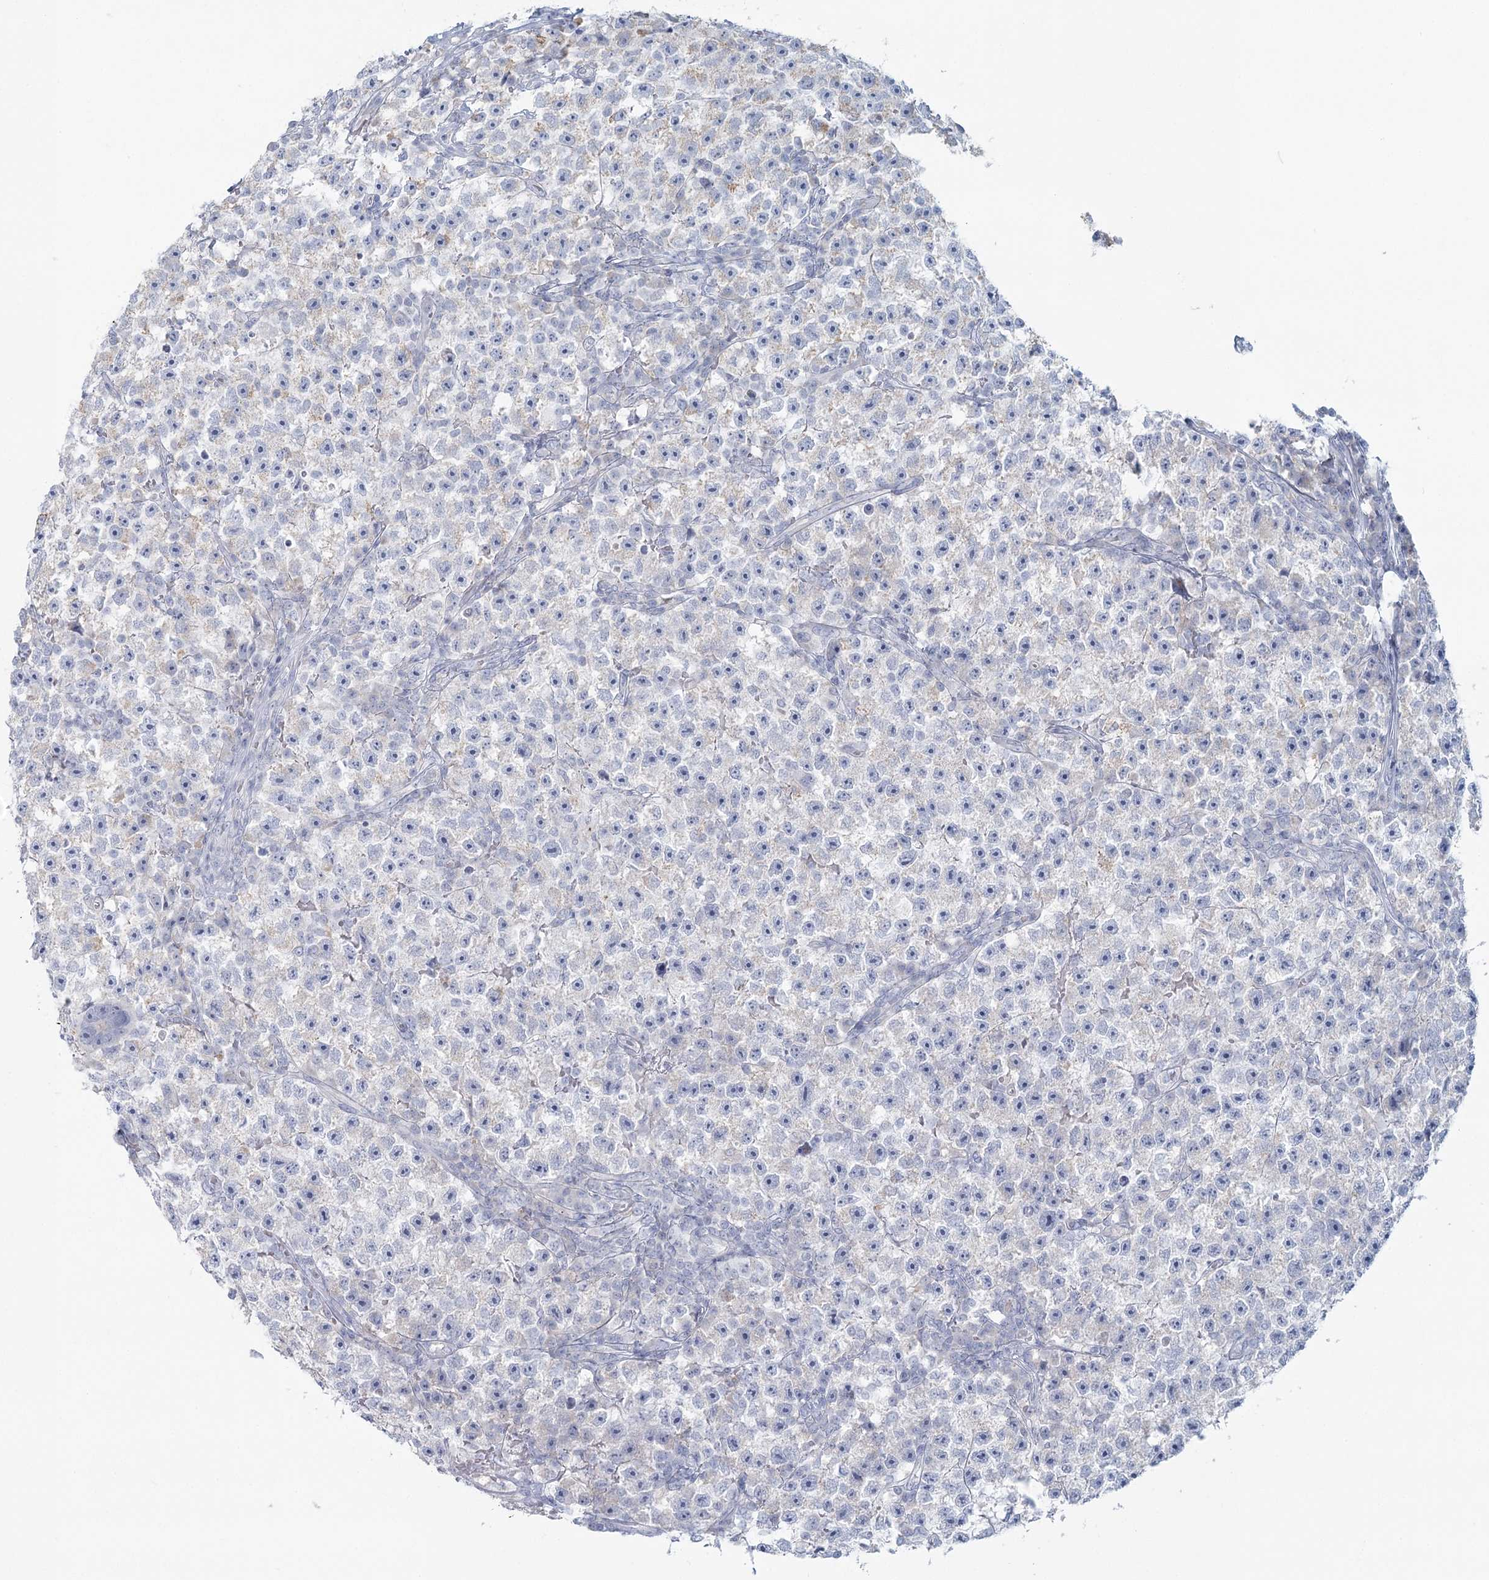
{"staining": {"intensity": "negative", "quantity": "none", "location": "none"}, "tissue": "testis cancer", "cell_type": "Tumor cells", "image_type": "cancer", "snomed": [{"axis": "morphology", "description": "Seminoma, NOS"}, {"axis": "topography", "description": "Testis"}], "caption": "Immunohistochemical staining of human testis seminoma reveals no significant expression in tumor cells.", "gene": "BPHL", "patient": {"sex": "male", "age": 22}}